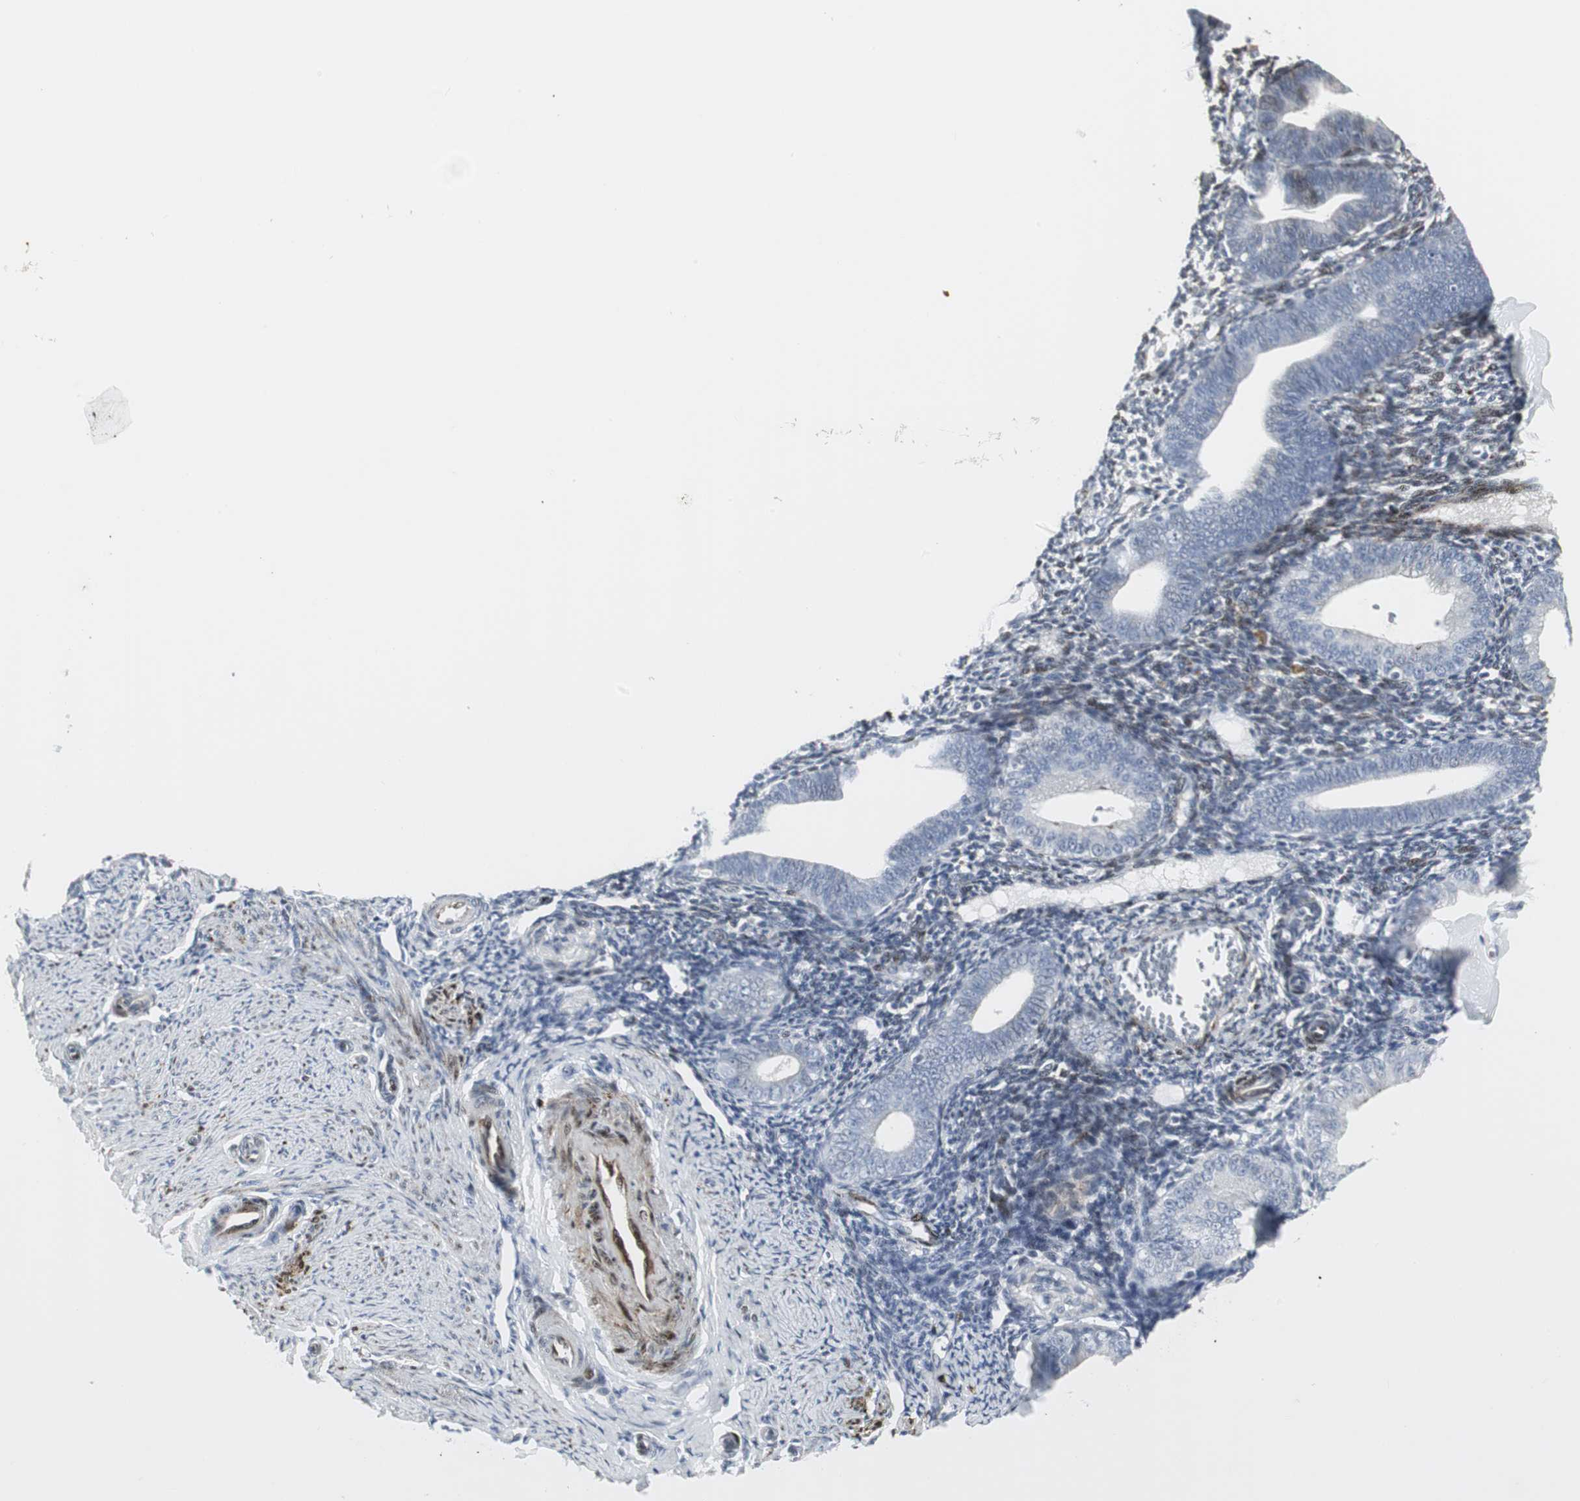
{"staining": {"intensity": "moderate", "quantity": "<25%", "location": "cytoplasmic/membranous,nuclear"}, "tissue": "endometrium", "cell_type": "Cells in endometrial stroma", "image_type": "normal", "snomed": [{"axis": "morphology", "description": "Normal tissue, NOS"}, {"axis": "topography", "description": "Endometrium"}], "caption": "Unremarkable endometrium displays moderate cytoplasmic/membranous,nuclear staining in about <25% of cells in endometrial stroma.", "gene": "PPP1R14A", "patient": {"sex": "female", "age": 61}}